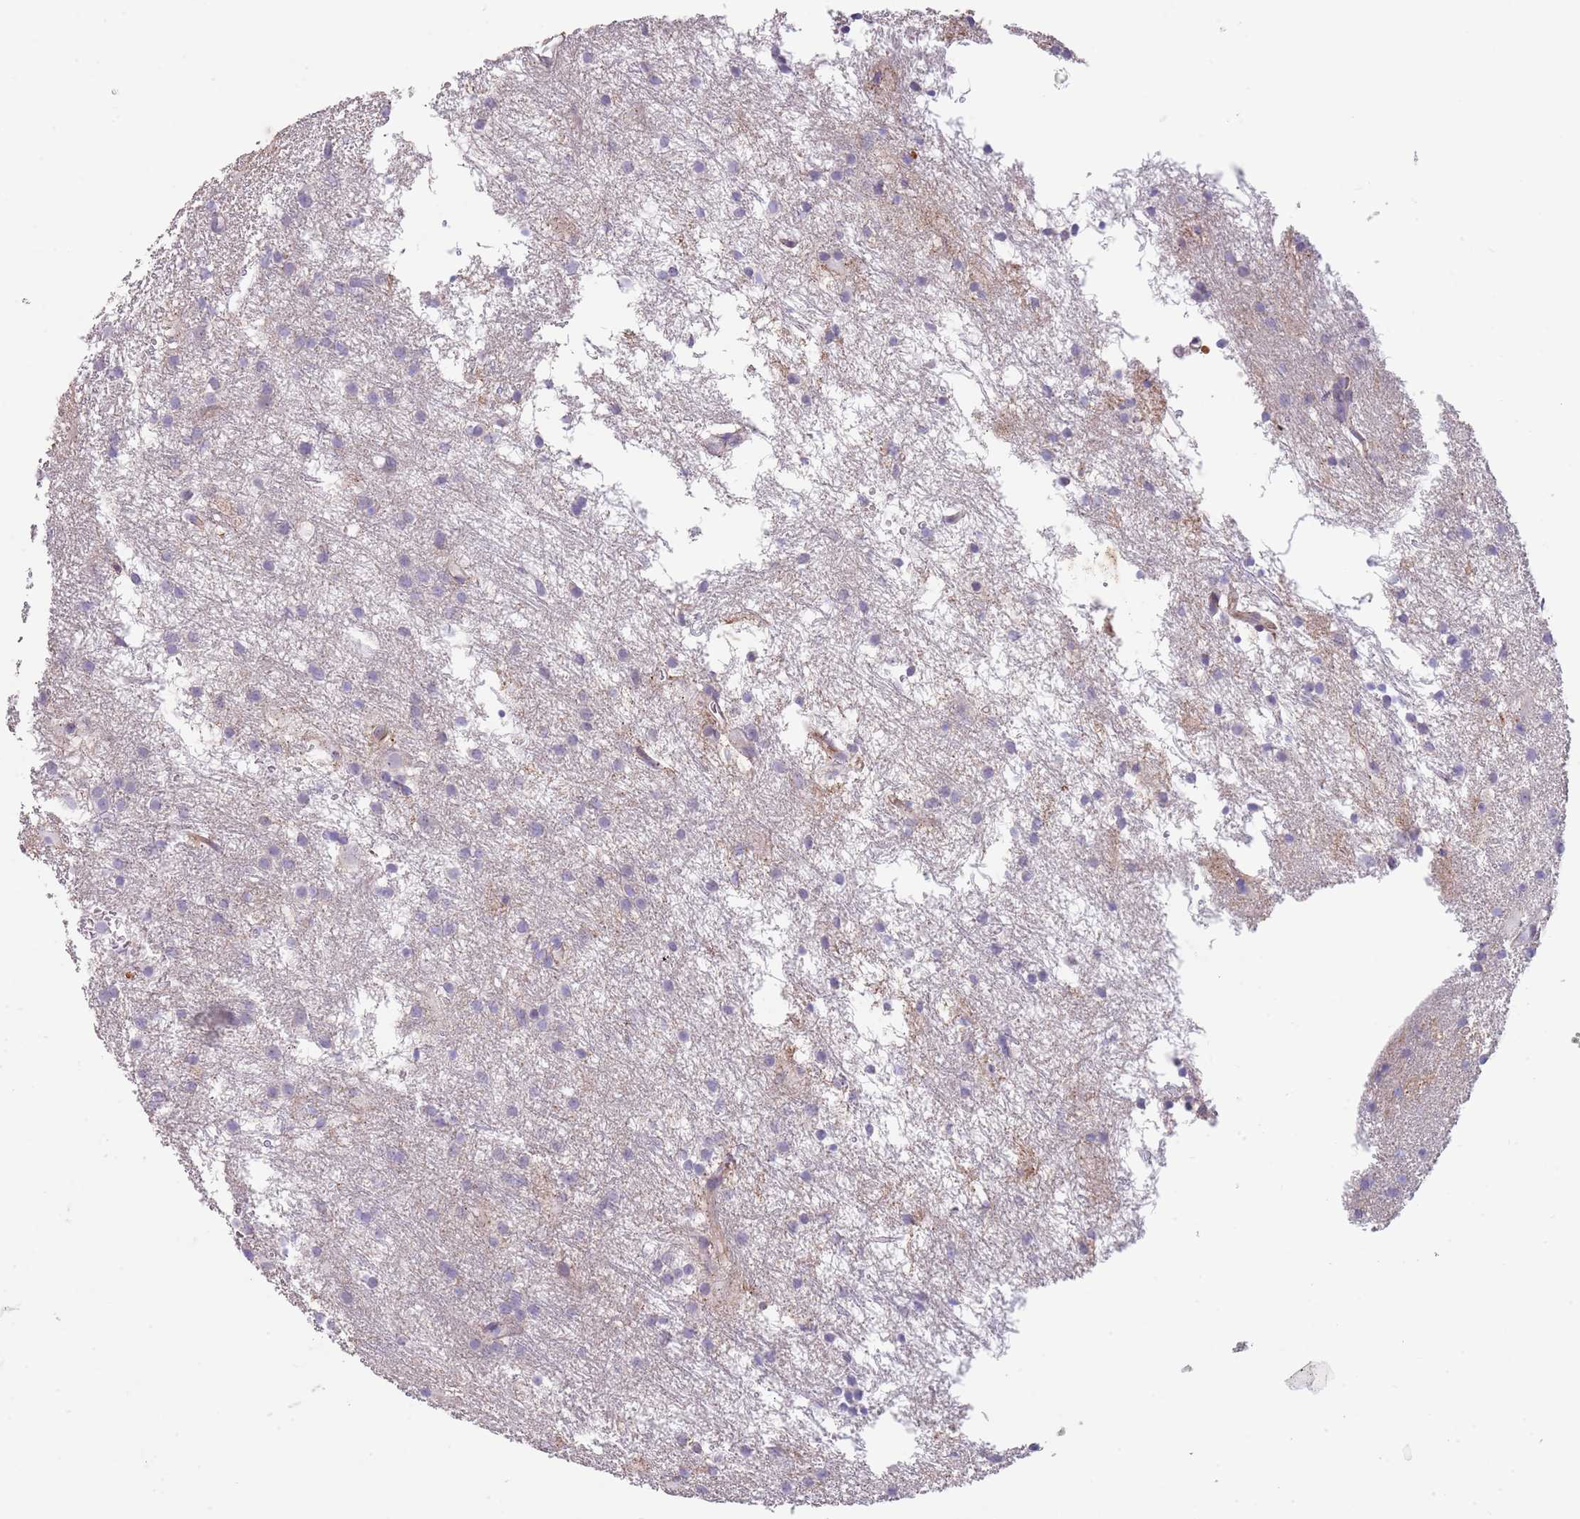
{"staining": {"intensity": "negative", "quantity": "none", "location": "none"}, "tissue": "glioma", "cell_type": "Tumor cells", "image_type": "cancer", "snomed": [{"axis": "morphology", "description": "Glioma, malignant, High grade"}, {"axis": "topography", "description": "Brain"}], "caption": "A photomicrograph of malignant high-grade glioma stained for a protein displays no brown staining in tumor cells.", "gene": "ZNF14", "patient": {"sex": "male", "age": 77}}